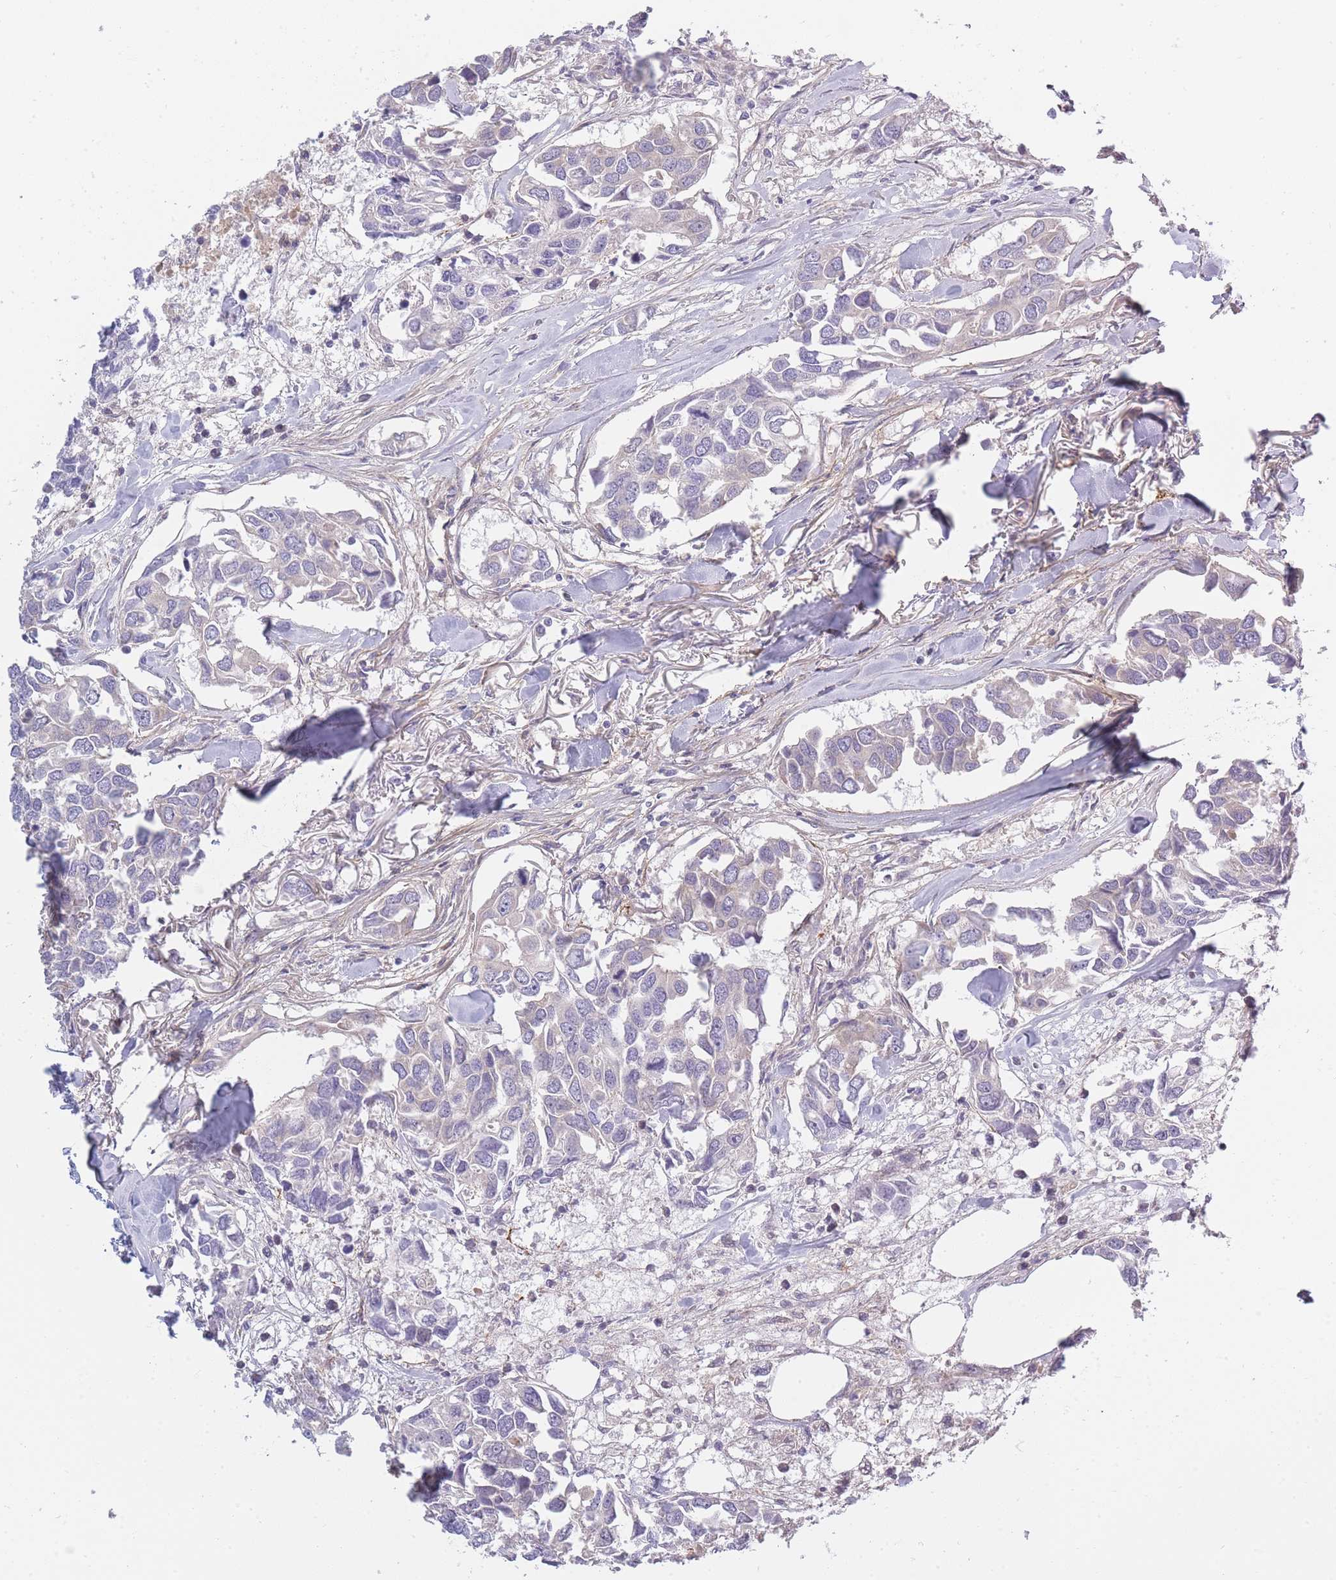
{"staining": {"intensity": "negative", "quantity": "none", "location": "none"}, "tissue": "breast cancer", "cell_type": "Tumor cells", "image_type": "cancer", "snomed": [{"axis": "morphology", "description": "Duct carcinoma"}, {"axis": "topography", "description": "Breast"}], "caption": "Immunohistochemistry of intraductal carcinoma (breast) reveals no positivity in tumor cells.", "gene": "AP3M2", "patient": {"sex": "female", "age": 83}}